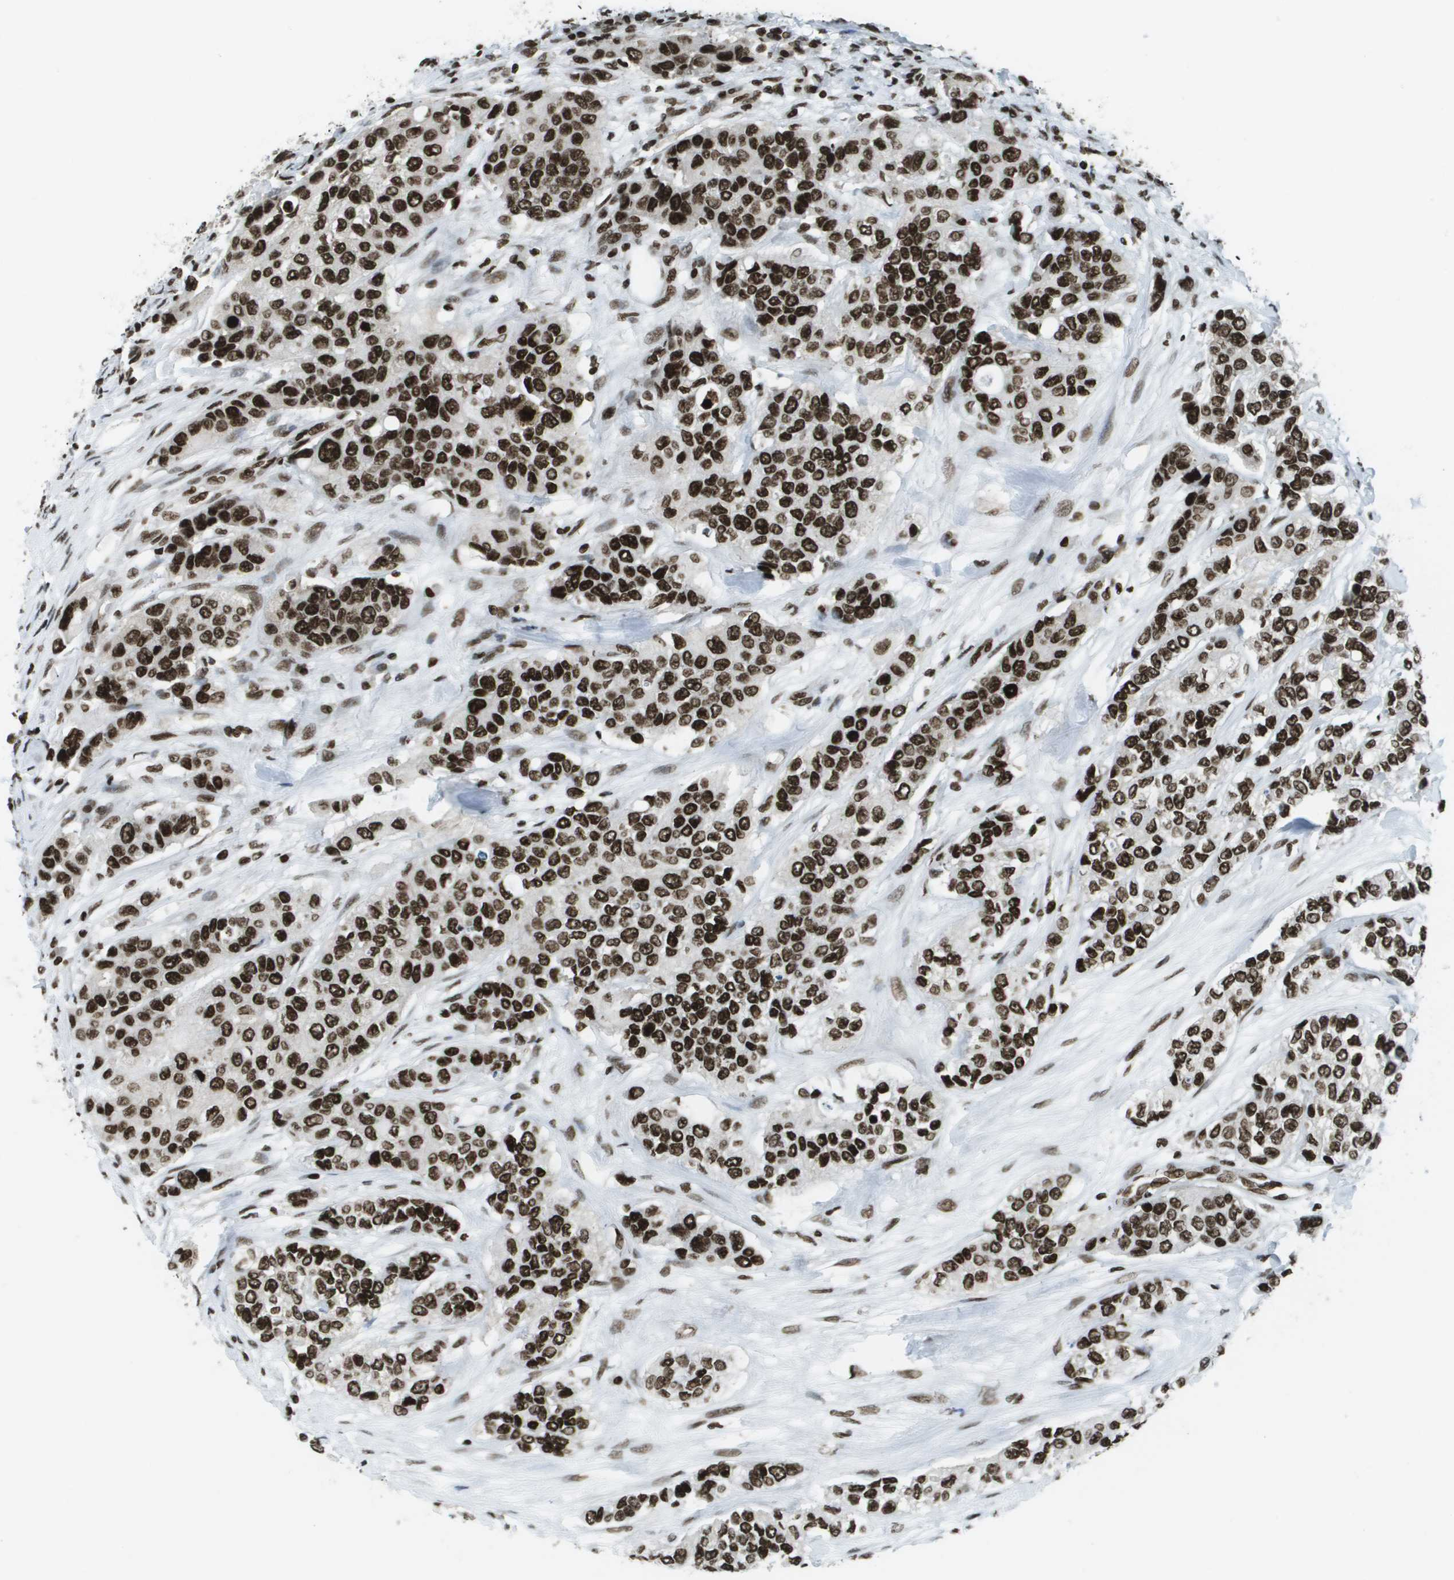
{"staining": {"intensity": "strong", "quantity": ">75%", "location": "nuclear"}, "tissue": "urothelial cancer", "cell_type": "Tumor cells", "image_type": "cancer", "snomed": [{"axis": "morphology", "description": "Urothelial carcinoma, High grade"}, {"axis": "topography", "description": "Urinary bladder"}], "caption": "DAB (3,3'-diaminobenzidine) immunohistochemical staining of urothelial cancer demonstrates strong nuclear protein staining in approximately >75% of tumor cells.", "gene": "GLYR1", "patient": {"sex": "female", "age": 56}}